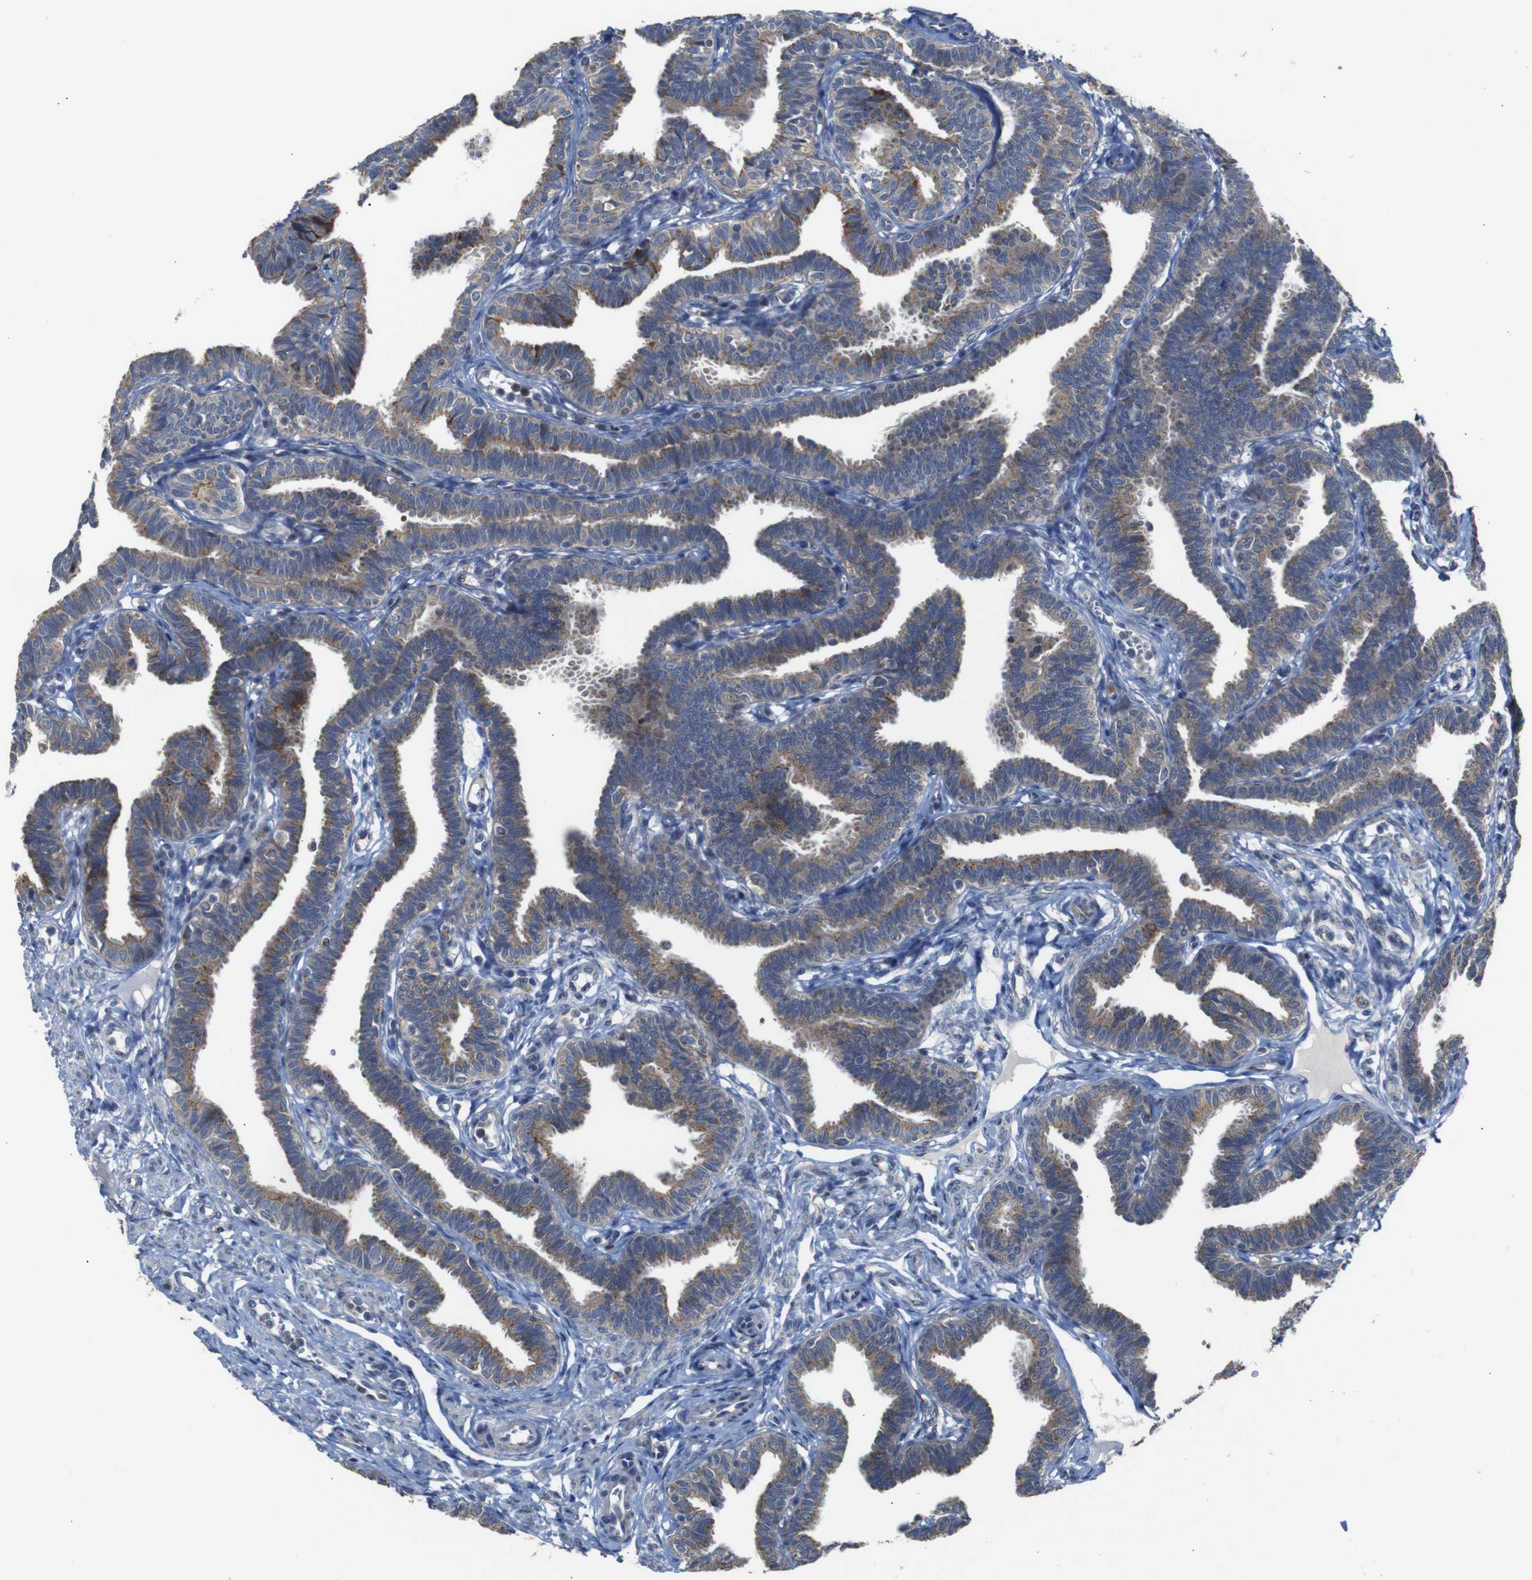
{"staining": {"intensity": "moderate", "quantity": ">75%", "location": "cytoplasmic/membranous"}, "tissue": "fallopian tube", "cell_type": "Glandular cells", "image_type": "normal", "snomed": [{"axis": "morphology", "description": "Normal tissue, NOS"}, {"axis": "topography", "description": "Fallopian tube"}, {"axis": "topography", "description": "Ovary"}], "caption": "Protein positivity by immunohistochemistry (IHC) exhibits moderate cytoplasmic/membranous expression in about >75% of glandular cells in benign fallopian tube.", "gene": "CHST10", "patient": {"sex": "female", "age": 23}}